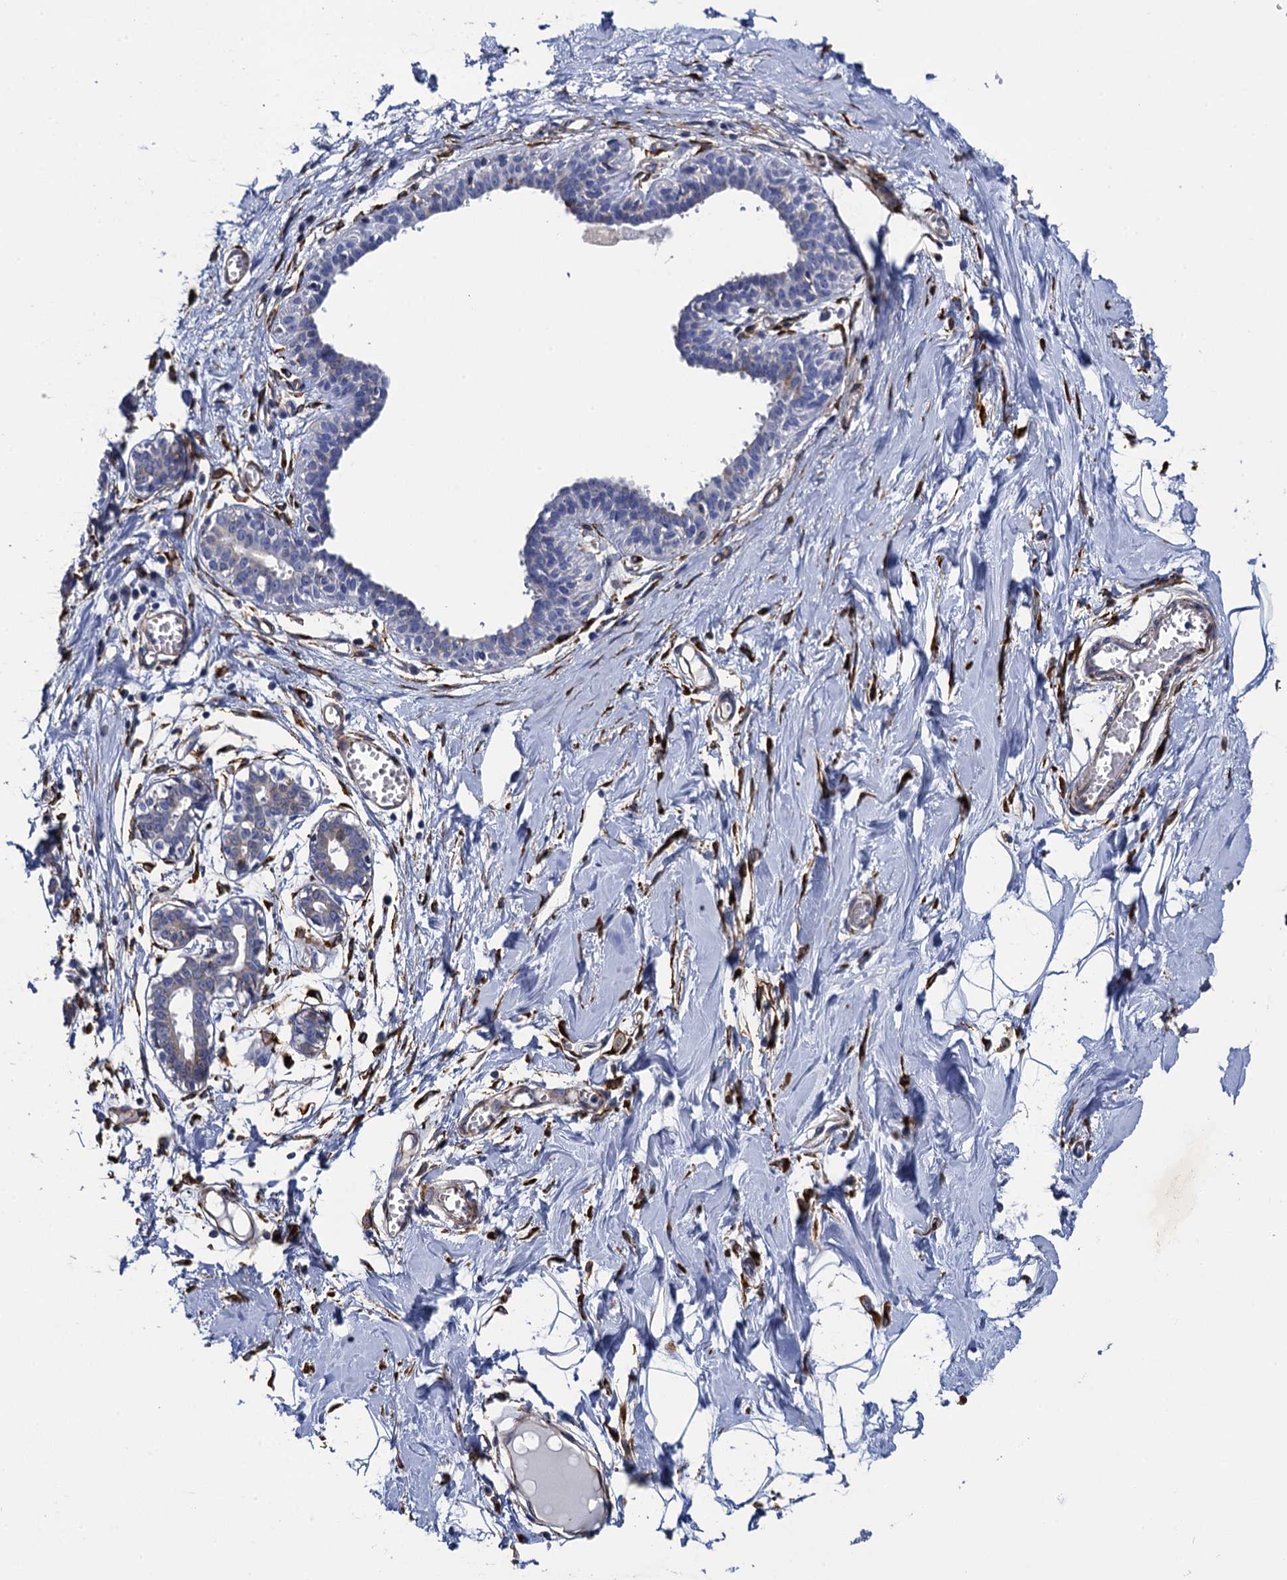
{"staining": {"intensity": "negative", "quantity": "none", "location": "none"}, "tissue": "breast", "cell_type": "Adipocytes", "image_type": "normal", "snomed": [{"axis": "morphology", "description": "Normal tissue, NOS"}, {"axis": "topography", "description": "Breast"}], "caption": "IHC micrograph of unremarkable breast stained for a protein (brown), which displays no staining in adipocytes. (IHC, brightfield microscopy, high magnification).", "gene": "POGLUT3", "patient": {"sex": "female", "age": 27}}